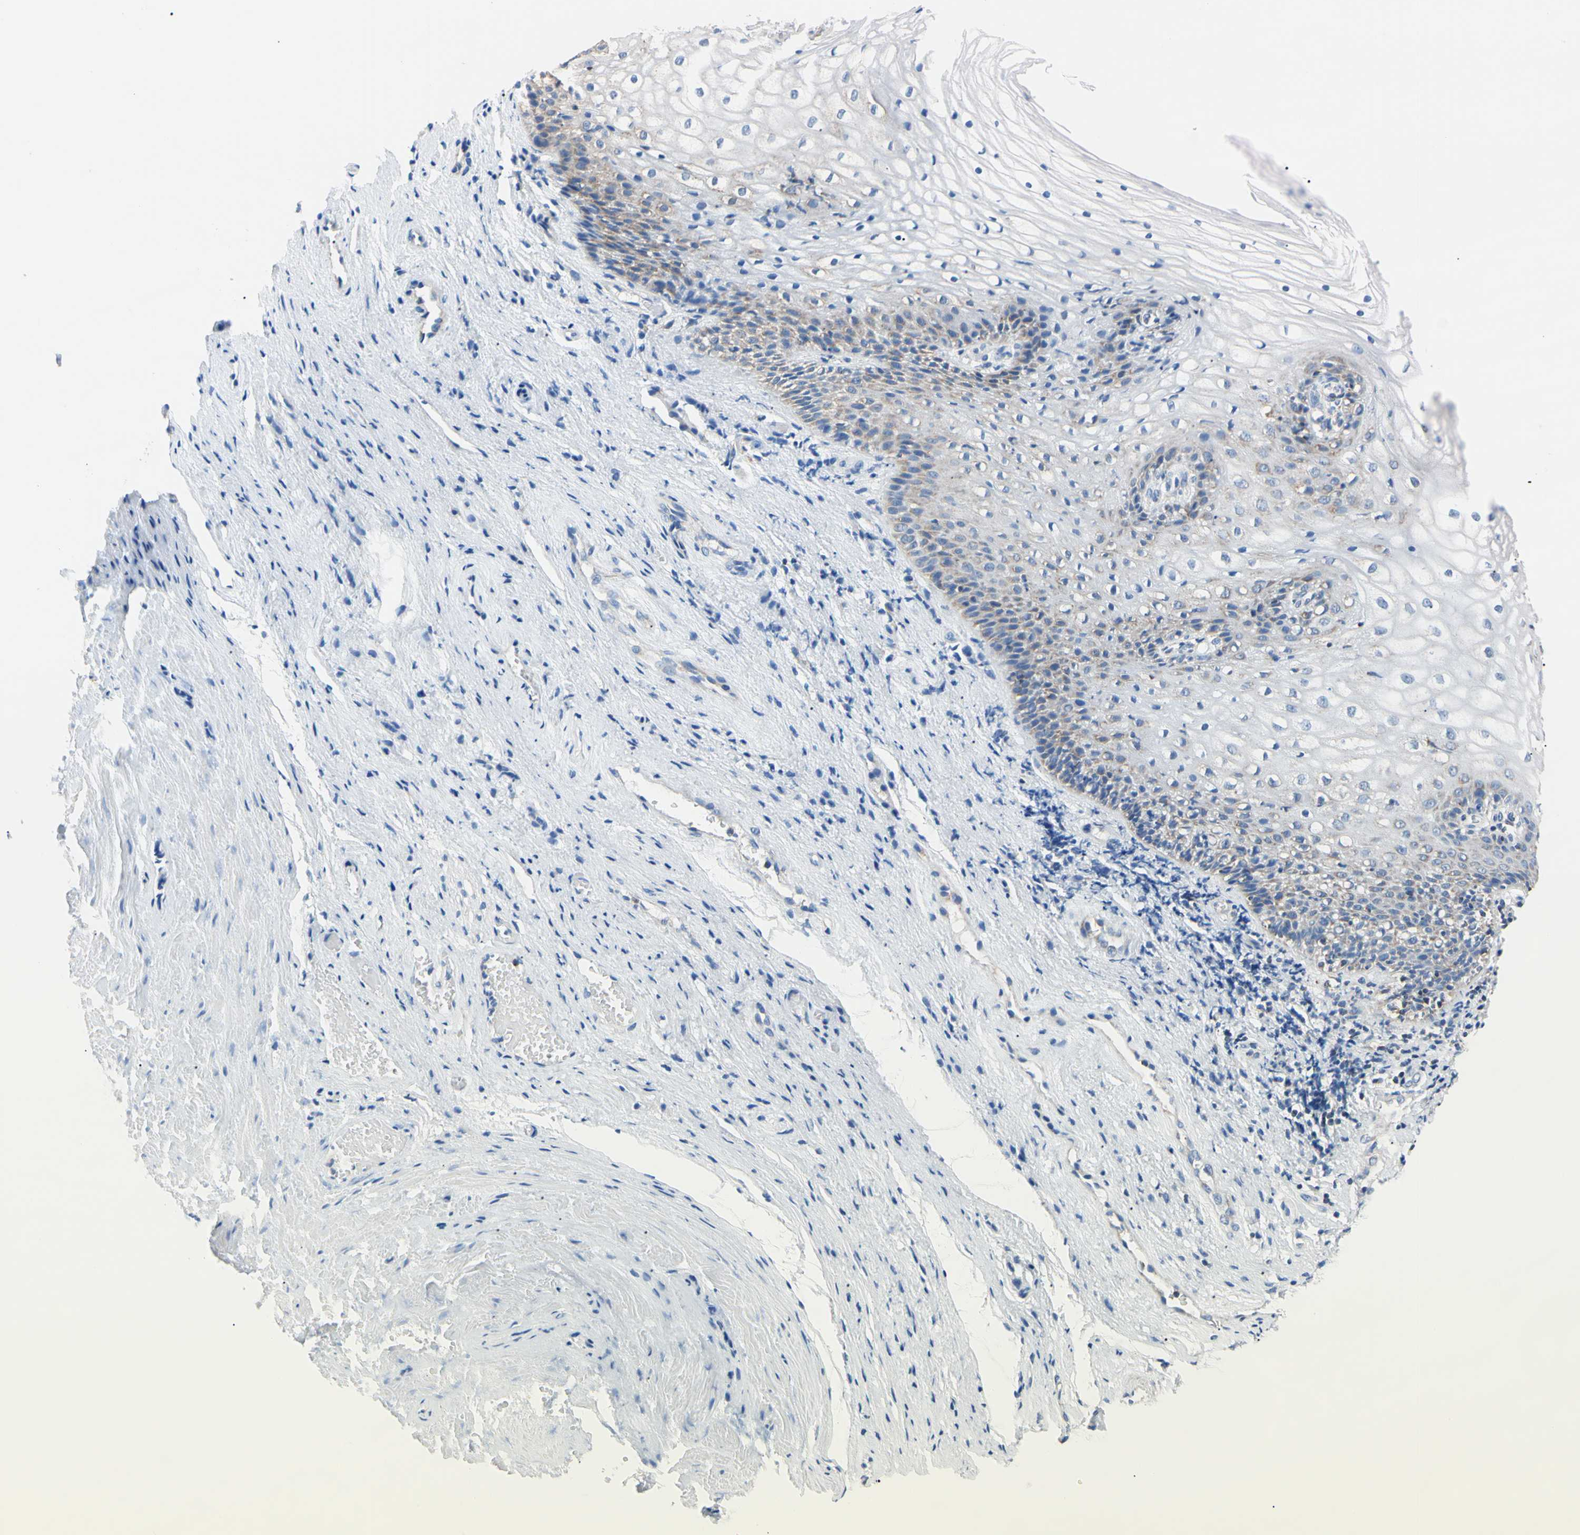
{"staining": {"intensity": "moderate", "quantity": "<25%", "location": "cytoplasmic/membranous"}, "tissue": "vagina", "cell_type": "Squamous epithelial cells", "image_type": "normal", "snomed": [{"axis": "morphology", "description": "Normal tissue, NOS"}, {"axis": "topography", "description": "Vagina"}], "caption": "Vagina stained for a protein displays moderate cytoplasmic/membranous positivity in squamous epithelial cells. The protein is stained brown, and the nuclei are stained in blue (DAB (3,3'-diaminobenzidine) IHC with brightfield microscopy, high magnification).", "gene": "CLPP", "patient": {"sex": "female", "age": 34}}